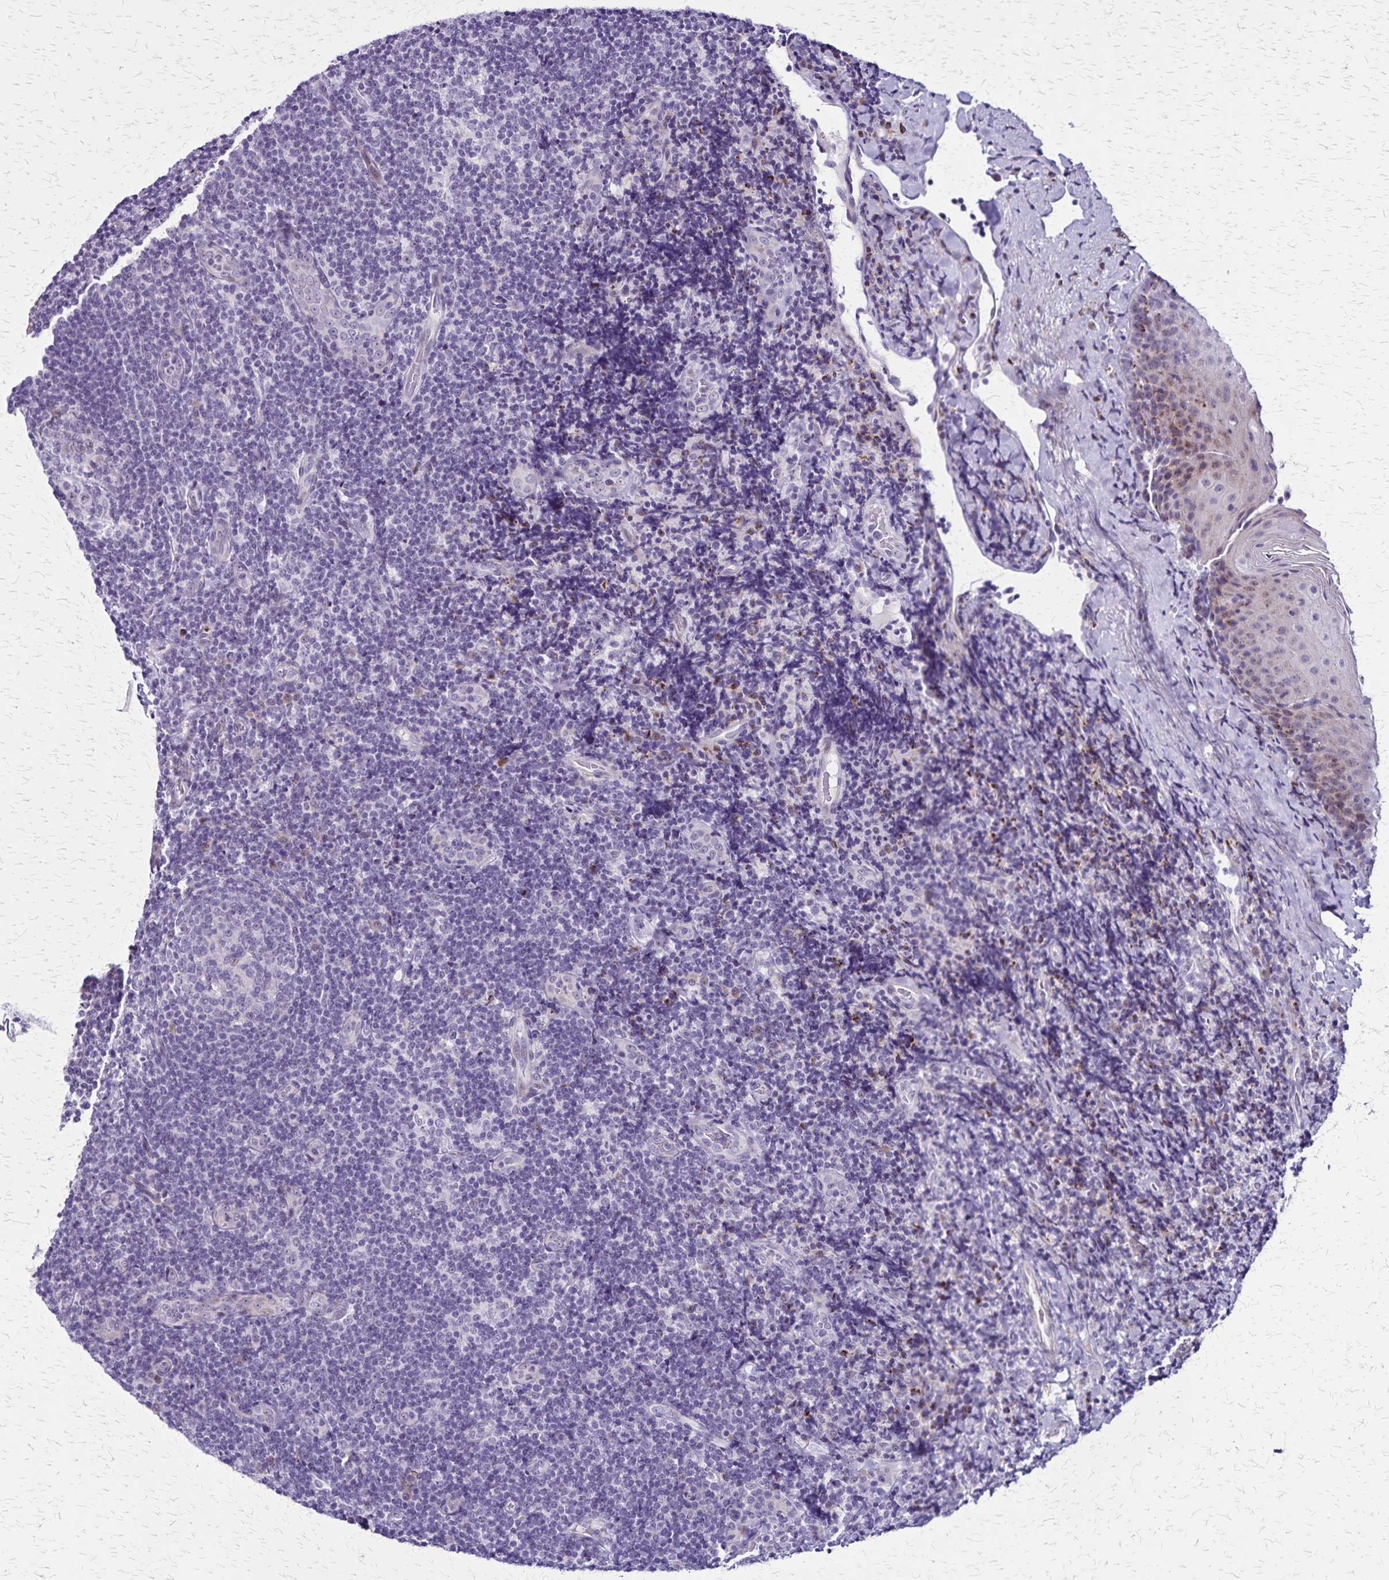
{"staining": {"intensity": "negative", "quantity": "none", "location": "none"}, "tissue": "tonsil", "cell_type": "Germinal center cells", "image_type": "normal", "snomed": [{"axis": "morphology", "description": "Normal tissue, NOS"}, {"axis": "topography", "description": "Tonsil"}], "caption": "Immunohistochemistry (IHC) of benign tonsil shows no expression in germinal center cells. (DAB immunohistochemistry (IHC) with hematoxylin counter stain).", "gene": "OR51B5", "patient": {"sex": "male", "age": 17}}